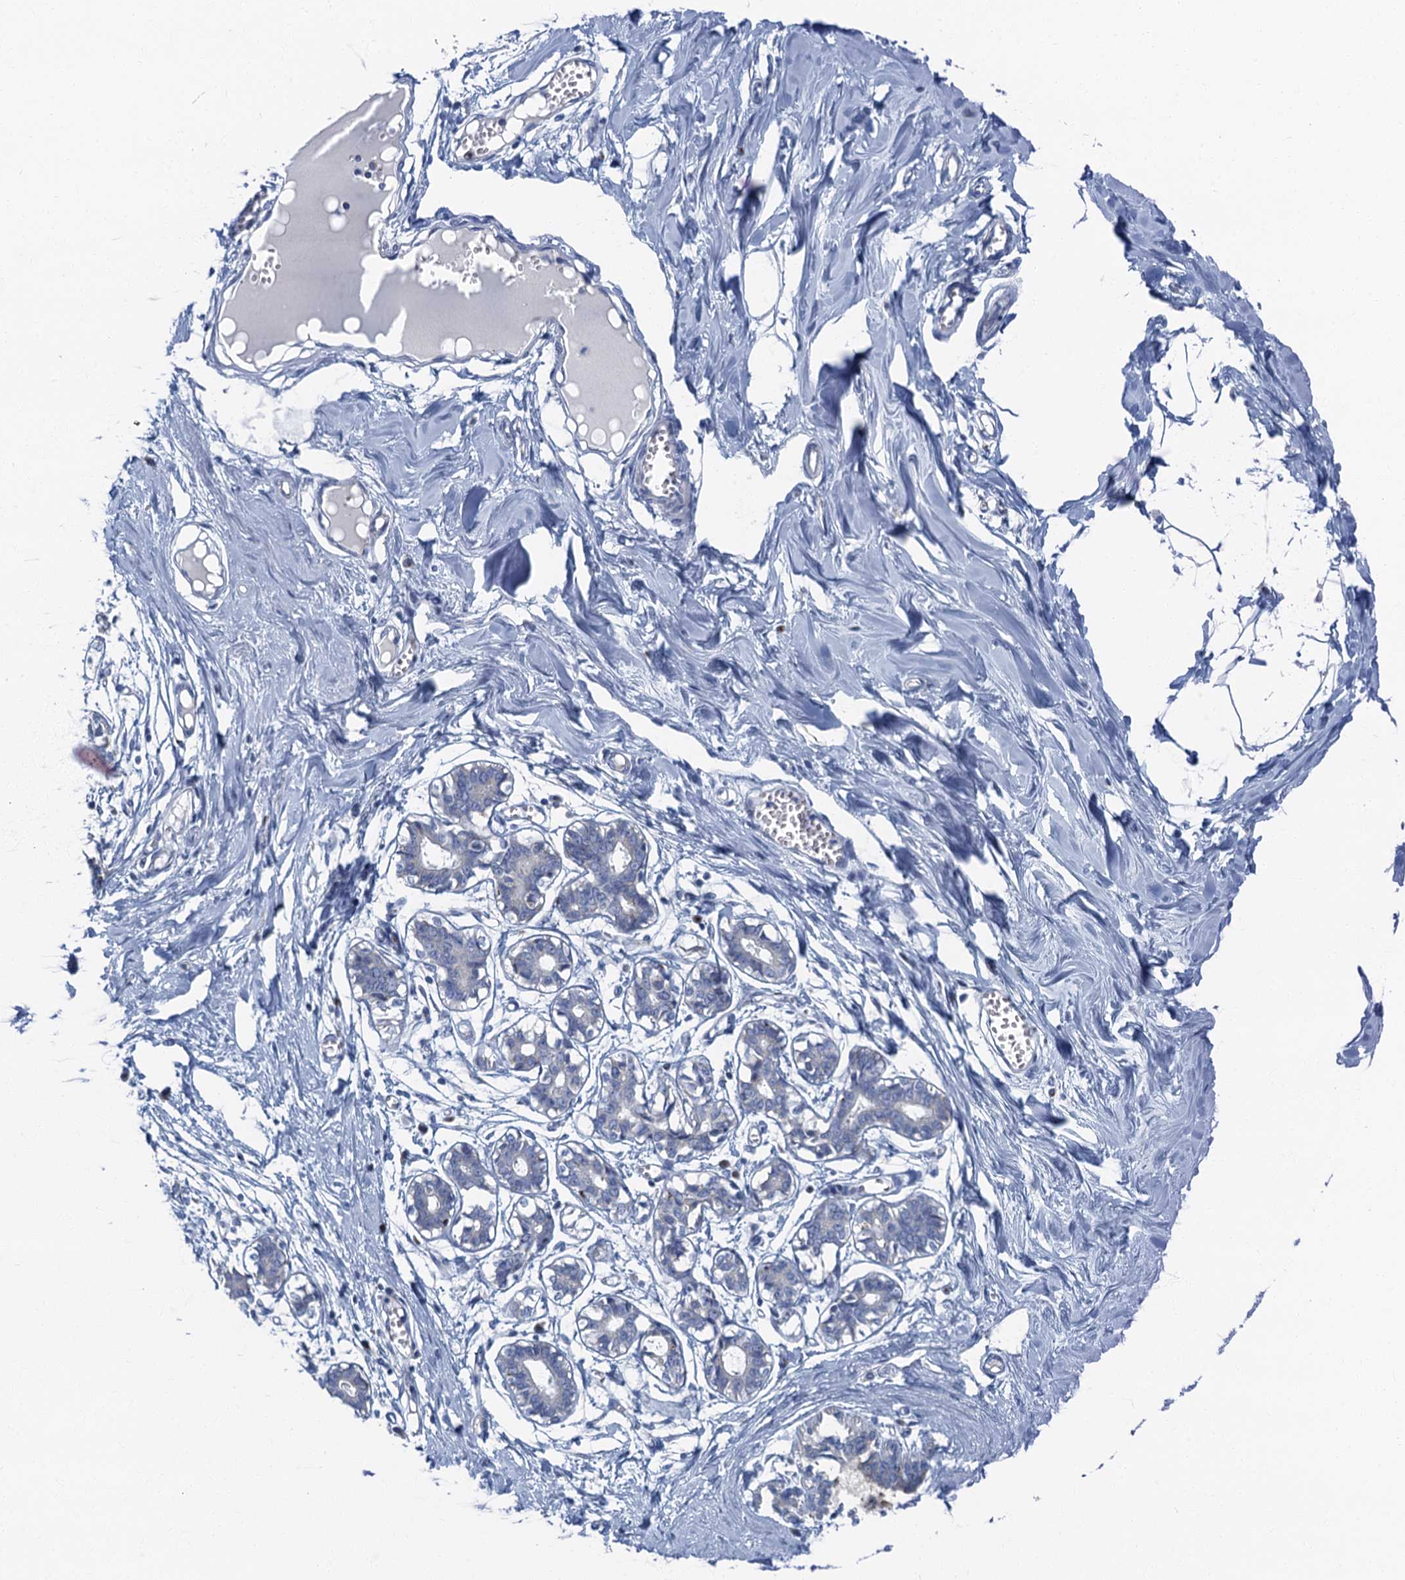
{"staining": {"intensity": "negative", "quantity": "none", "location": "none"}, "tissue": "breast", "cell_type": "Adipocytes", "image_type": "normal", "snomed": [{"axis": "morphology", "description": "Normal tissue, NOS"}, {"axis": "topography", "description": "Breast"}], "caption": "This histopathology image is of normal breast stained with immunohistochemistry (IHC) to label a protein in brown with the nuclei are counter-stained blue. There is no expression in adipocytes. Brightfield microscopy of immunohistochemistry (IHC) stained with DAB (brown) and hematoxylin (blue), captured at high magnification.", "gene": "LYPD3", "patient": {"sex": "female", "age": 27}}